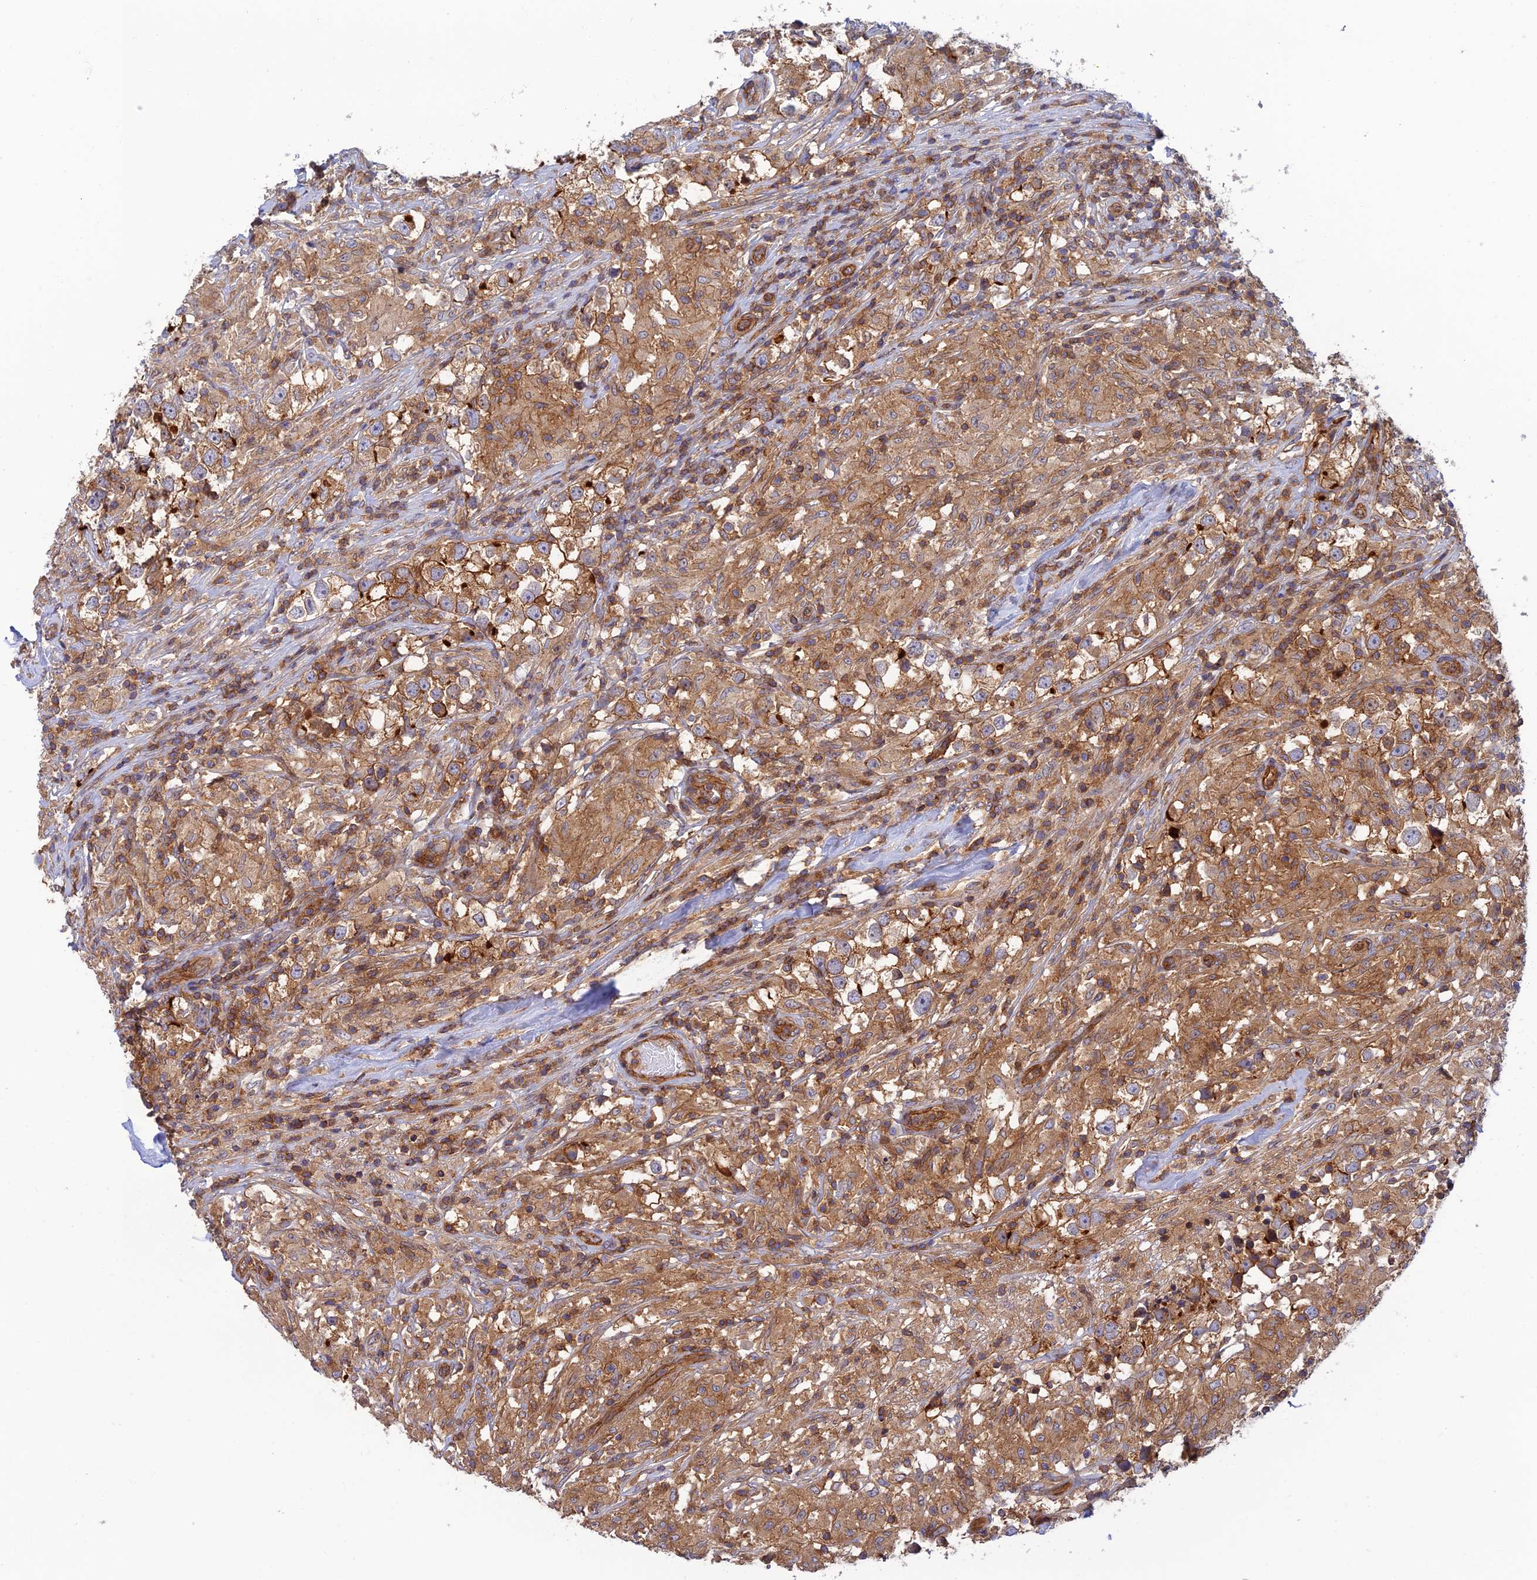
{"staining": {"intensity": "strong", "quantity": ">75%", "location": "cytoplasmic/membranous"}, "tissue": "testis cancer", "cell_type": "Tumor cells", "image_type": "cancer", "snomed": [{"axis": "morphology", "description": "Seminoma, NOS"}, {"axis": "topography", "description": "Testis"}], "caption": "High-magnification brightfield microscopy of testis cancer (seminoma) stained with DAB (3,3'-diaminobenzidine) (brown) and counterstained with hematoxylin (blue). tumor cells exhibit strong cytoplasmic/membranous expression is appreciated in approximately>75% of cells. The staining was performed using DAB (3,3'-diaminobenzidine) to visualize the protein expression in brown, while the nuclei were stained in blue with hematoxylin (Magnification: 20x).", "gene": "PPP1R12C", "patient": {"sex": "male", "age": 46}}